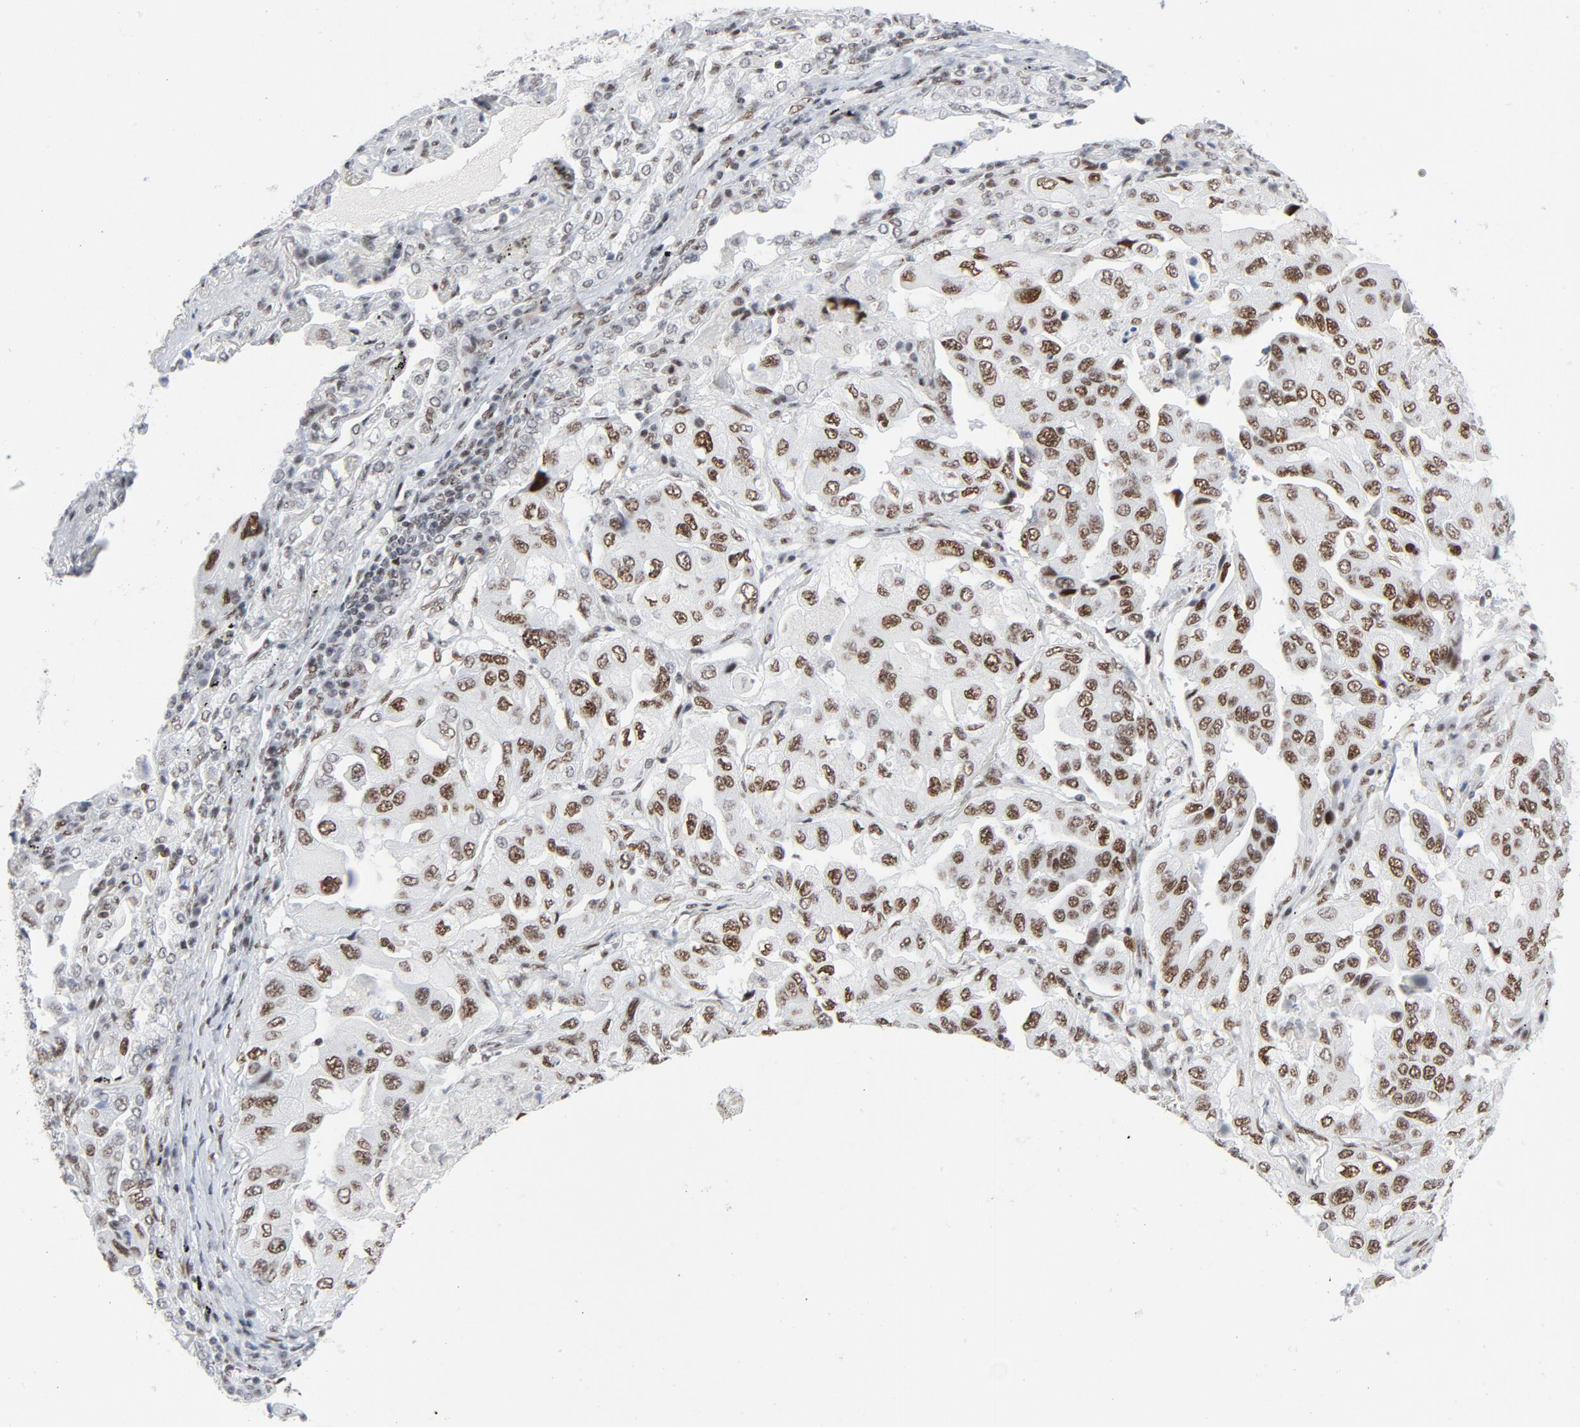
{"staining": {"intensity": "moderate", "quantity": ">75%", "location": "nuclear"}, "tissue": "lung cancer", "cell_type": "Tumor cells", "image_type": "cancer", "snomed": [{"axis": "morphology", "description": "Adenocarcinoma, NOS"}, {"axis": "topography", "description": "Lung"}], "caption": "Immunohistochemistry photomicrograph of human lung adenocarcinoma stained for a protein (brown), which reveals medium levels of moderate nuclear positivity in approximately >75% of tumor cells.", "gene": "HSF1", "patient": {"sex": "female", "age": 65}}